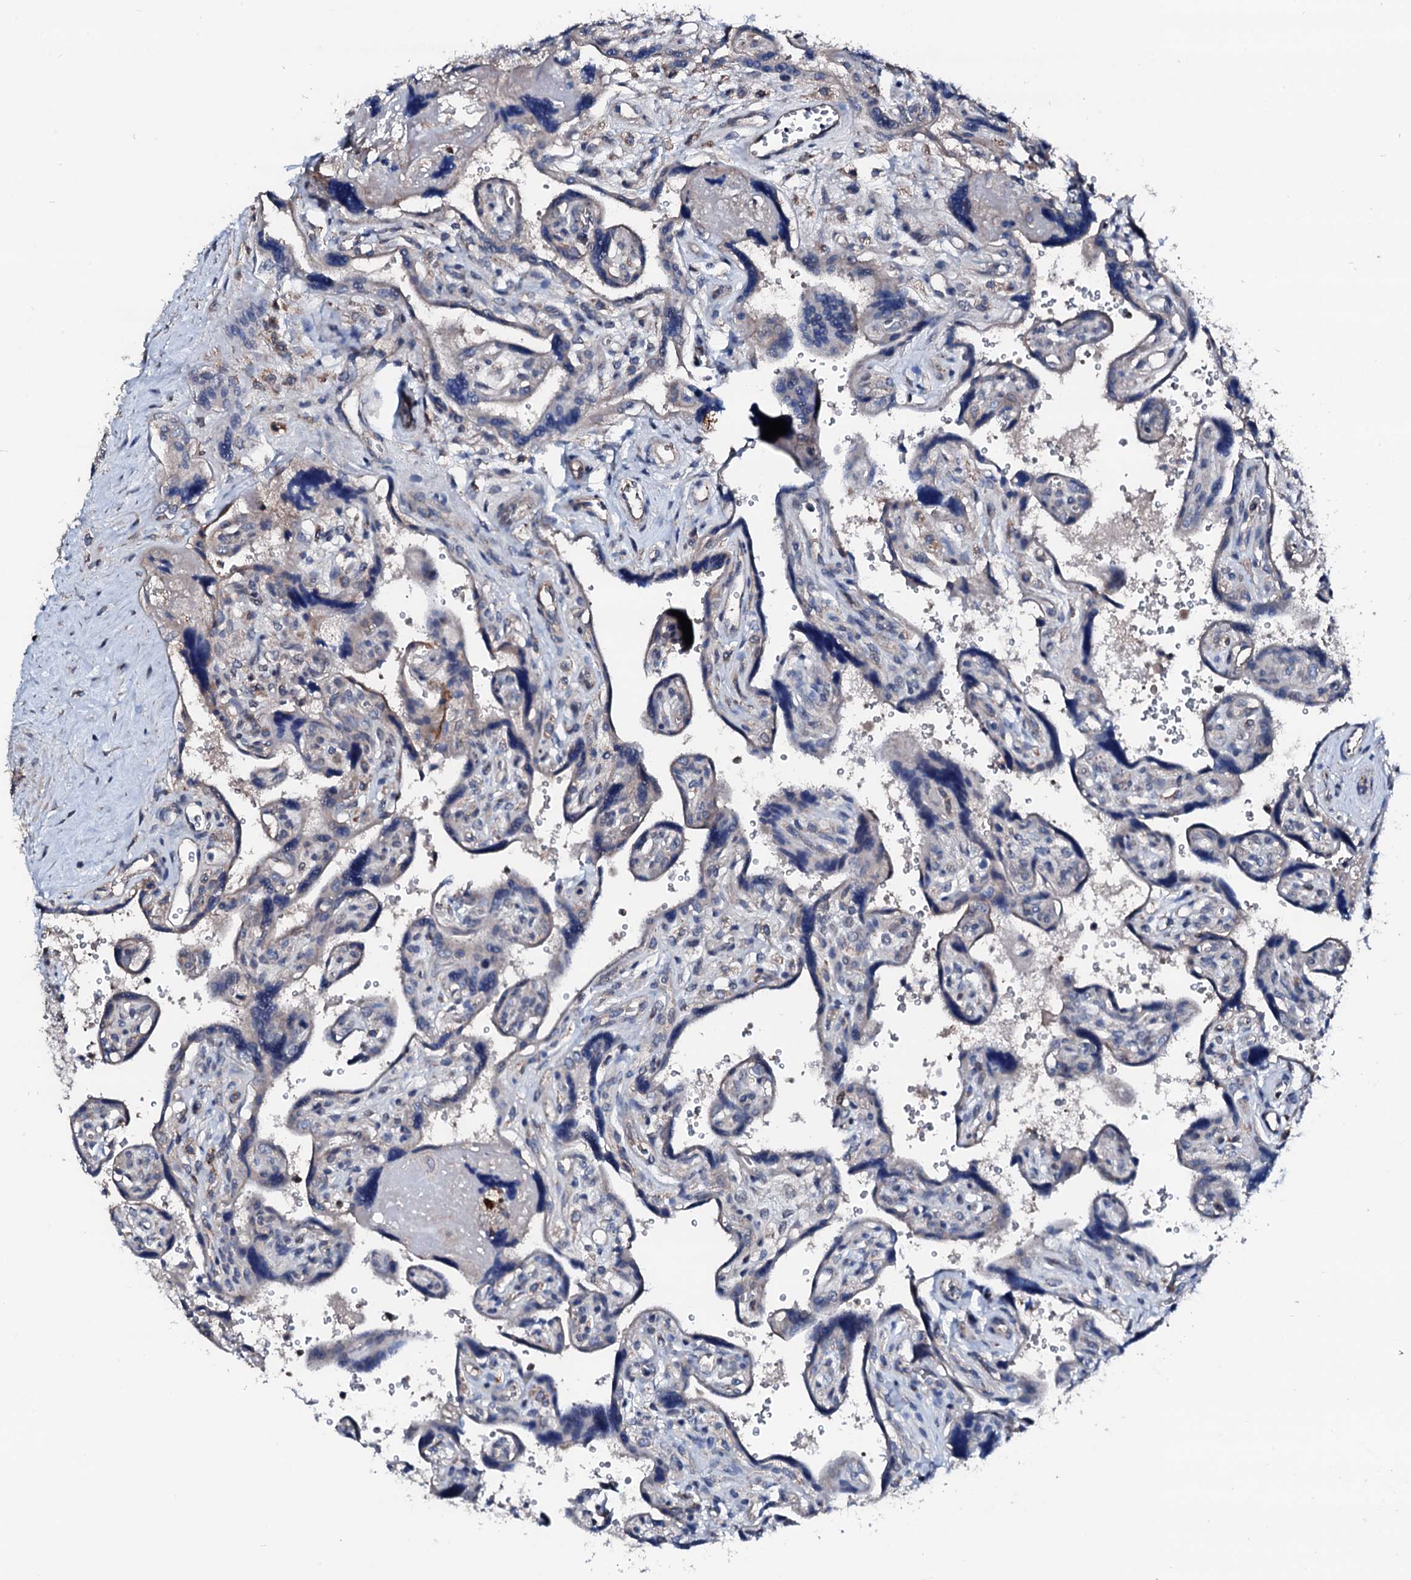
{"staining": {"intensity": "weak", "quantity": "25%-75%", "location": "cytoplasmic/membranous"}, "tissue": "placenta", "cell_type": "Trophoblastic cells", "image_type": "normal", "snomed": [{"axis": "morphology", "description": "Normal tissue, NOS"}, {"axis": "topography", "description": "Placenta"}], "caption": "Immunohistochemistry (IHC) image of benign human placenta stained for a protein (brown), which reveals low levels of weak cytoplasmic/membranous expression in approximately 25%-75% of trophoblastic cells.", "gene": "TRAFD1", "patient": {"sex": "female", "age": 39}}